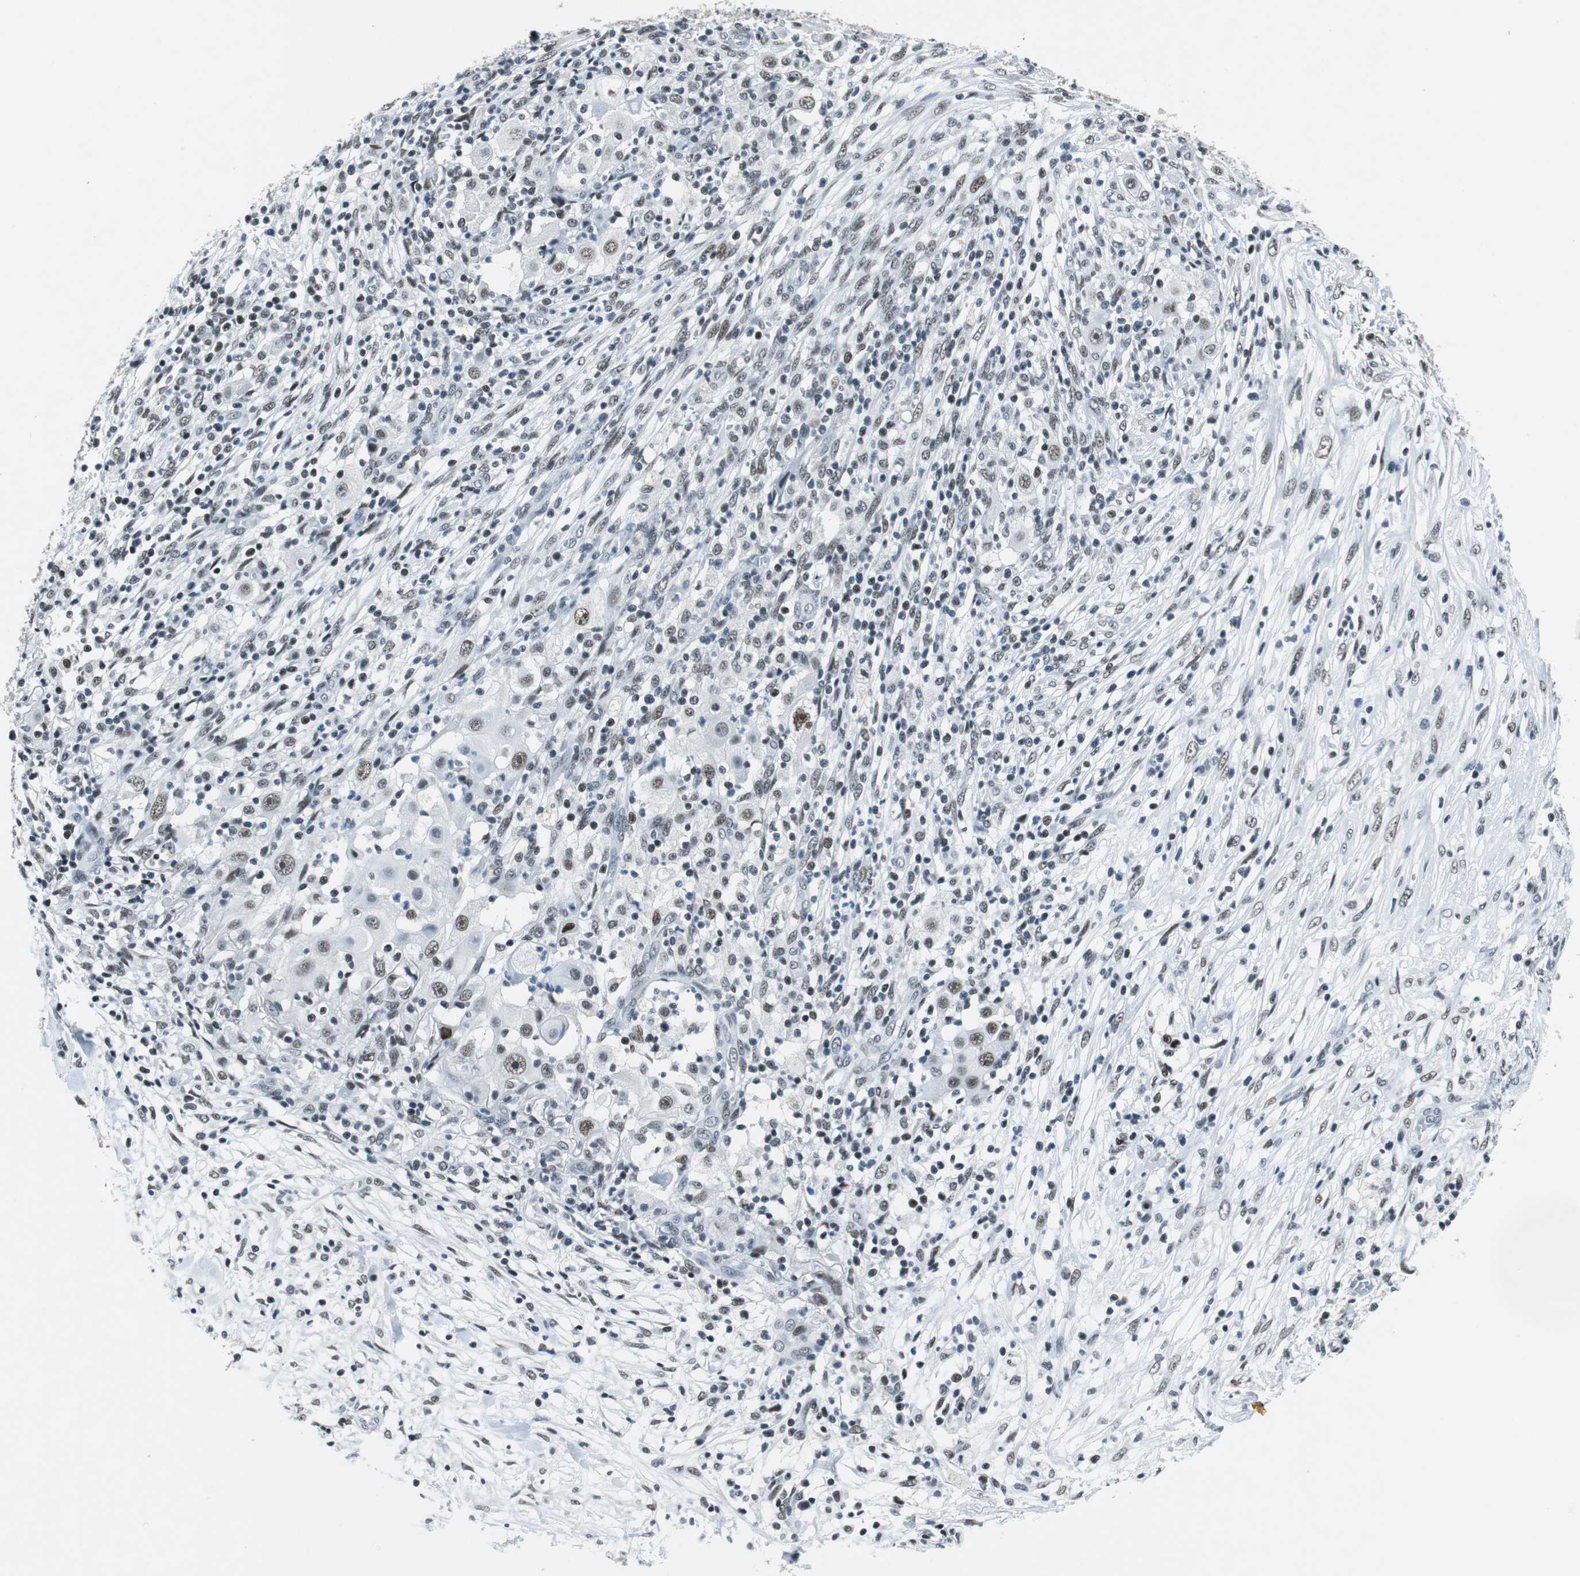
{"staining": {"intensity": "weak", "quantity": "<25%", "location": "nuclear"}, "tissue": "ovarian cancer", "cell_type": "Tumor cells", "image_type": "cancer", "snomed": [{"axis": "morphology", "description": "Carcinoma, endometroid"}, {"axis": "topography", "description": "Ovary"}], "caption": "This is an immunohistochemistry photomicrograph of human ovarian cancer (endometroid carcinoma). There is no positivity in tumor cells.", "gene": "HDAC3", "patient": {"sex": "female", "age": 42}}